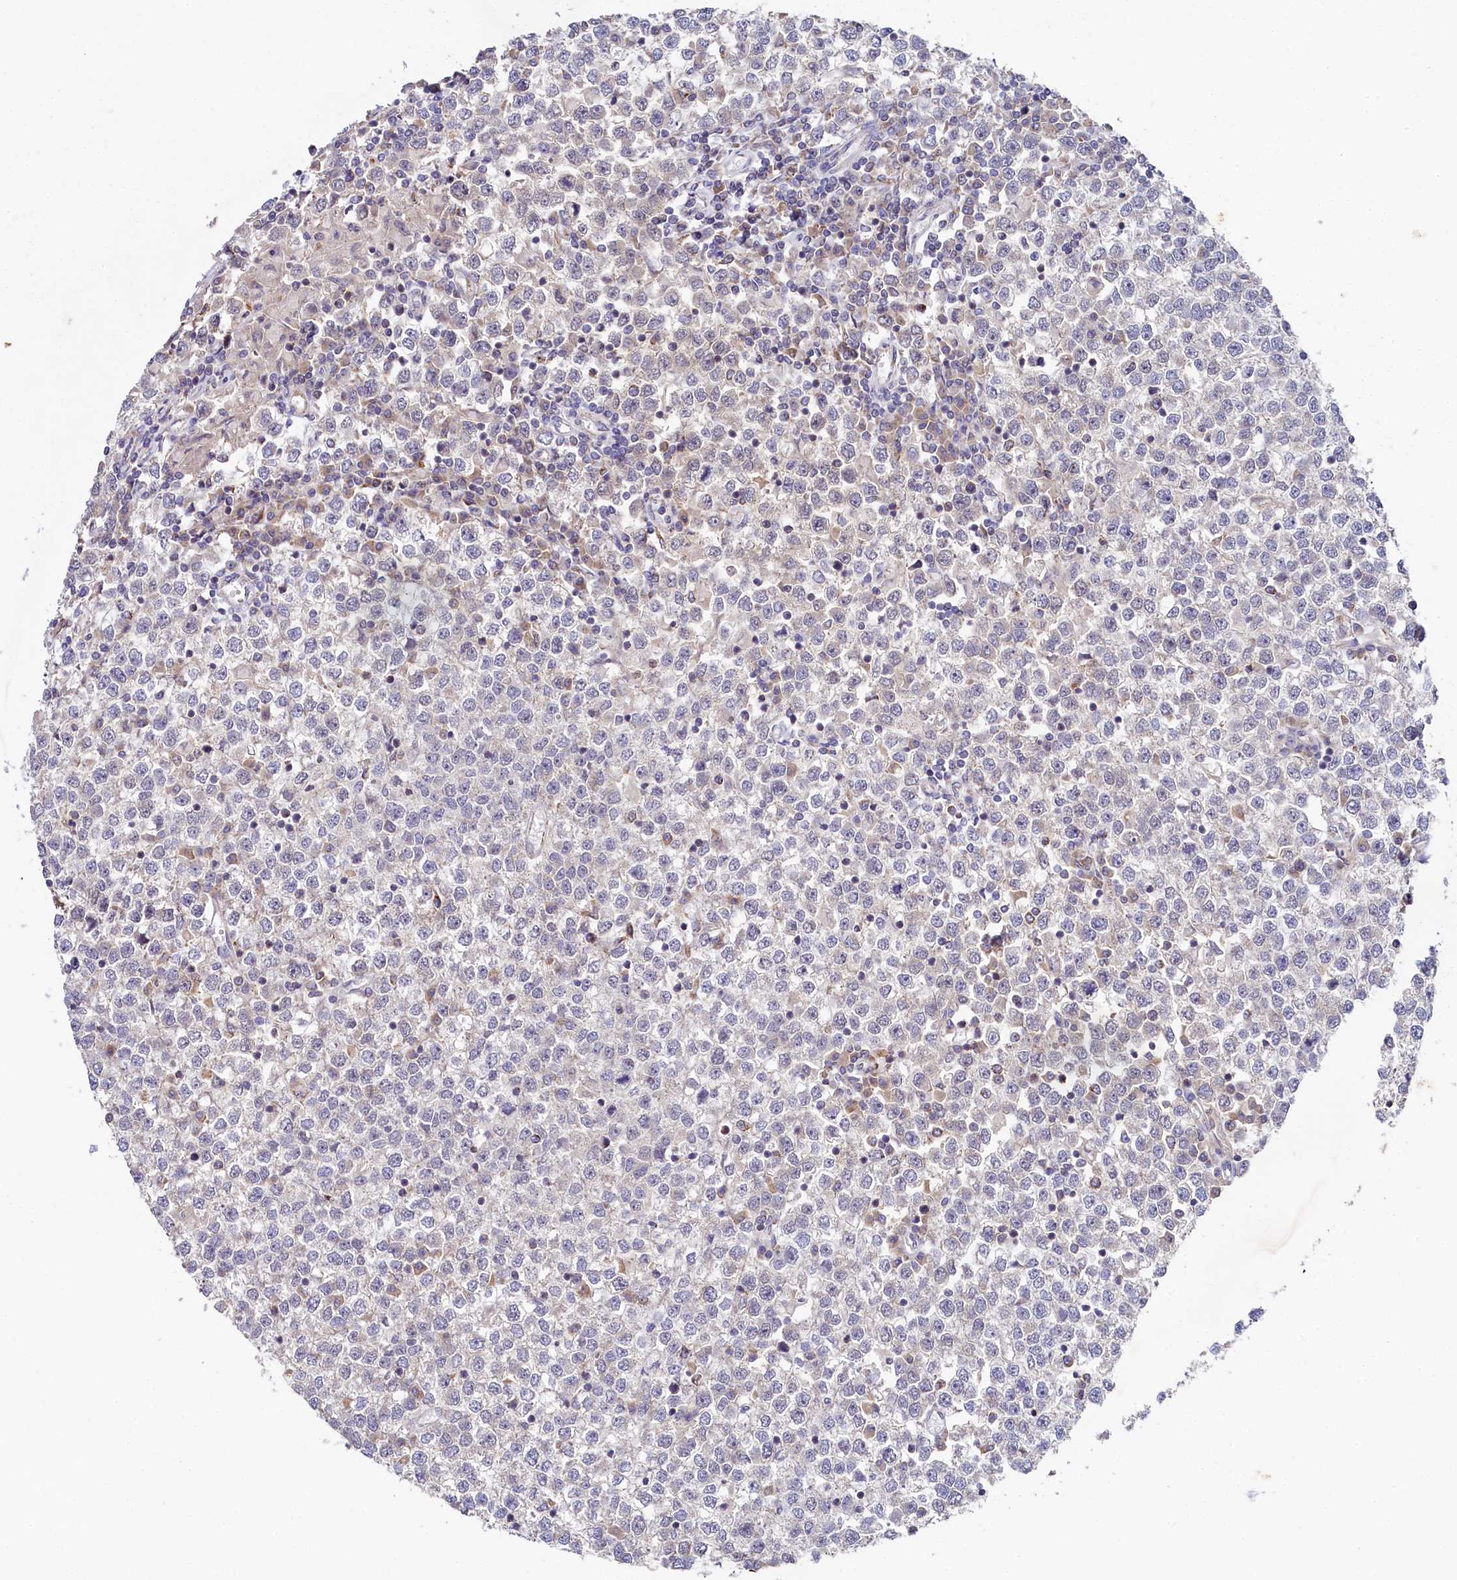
{"staining": {"intensity": "negative", "quantity": "none", "location": "none"}, "tissue": "testis cancer", "cell_type": "Tumor cells", "image_type": "cancer", "snomed": [{"axis": "morphology", "description": "Seminoma, NOS"}, {"axis": "topography", "description": "Testis"}], "caption": "Immunohistochemistry (IHC) of testis seminoma demonstrates no positivity in tumor cells. (DAB immunohistochemistry with hematoxylin counter stain).", "gene": "SPINK9", "patient": {"sex": "male", "age": 65}}